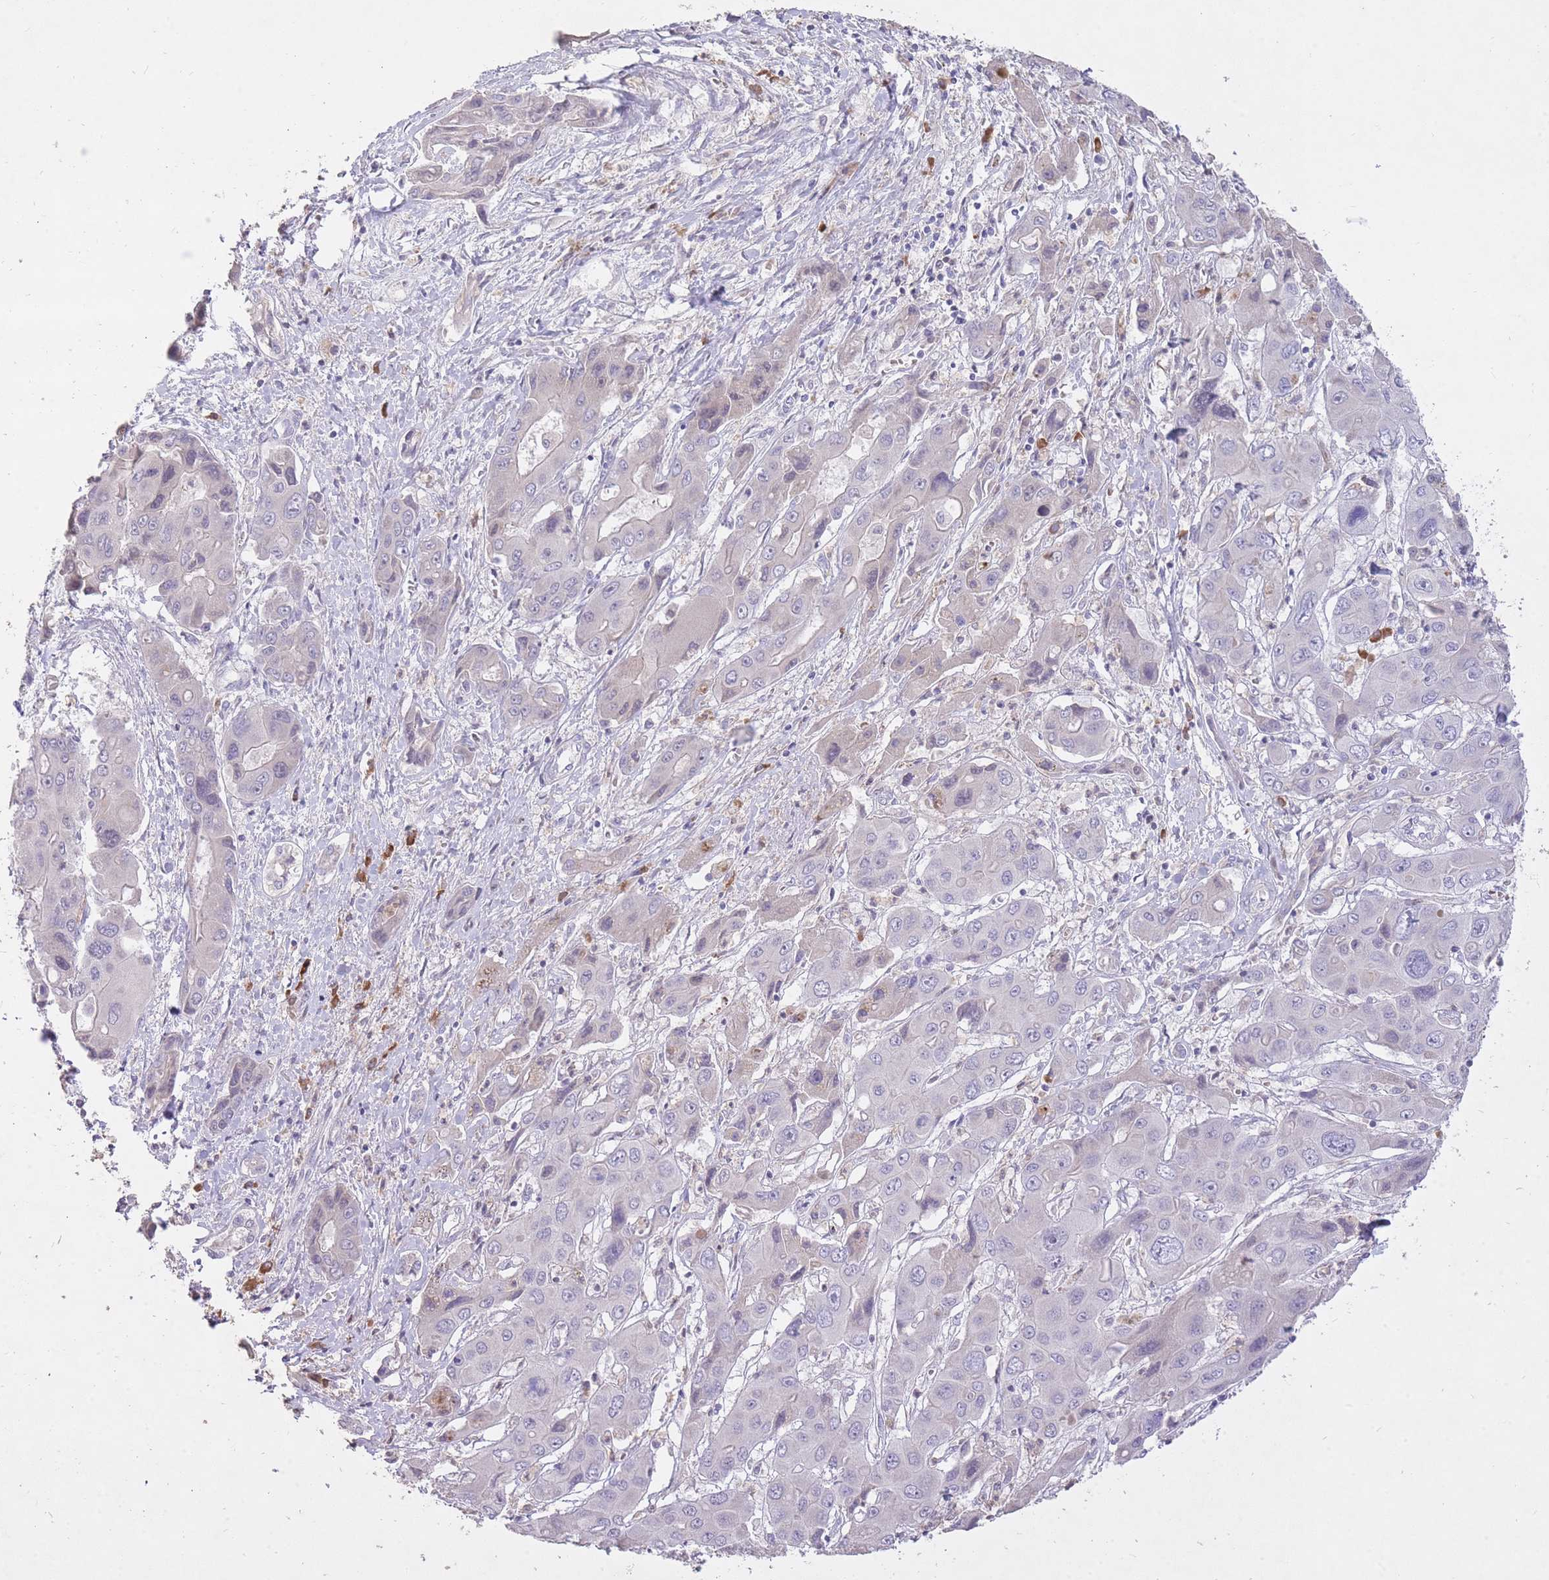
{"staining": {"intensity": "negative", "quantity": "none", "location": "none"}, "tissue": "liver cancer", "cell_type": "Tumor cells", "image_type": "cancer", "snomed": [{"axis": "morphology", "description": "Cholangiocarcinoma"}, {"axis": "topography", "description": "Liver"}], "caption": "High magnification brightfield microscopy of liver cancer stained with DAB (3,3'-diaminobenzidine) (brown) and counterstained with hematoxylin (blue): tumor cells show no significant staining.", "gene": "FRG2C", "patient": {"sex": "male", "age": 67}}